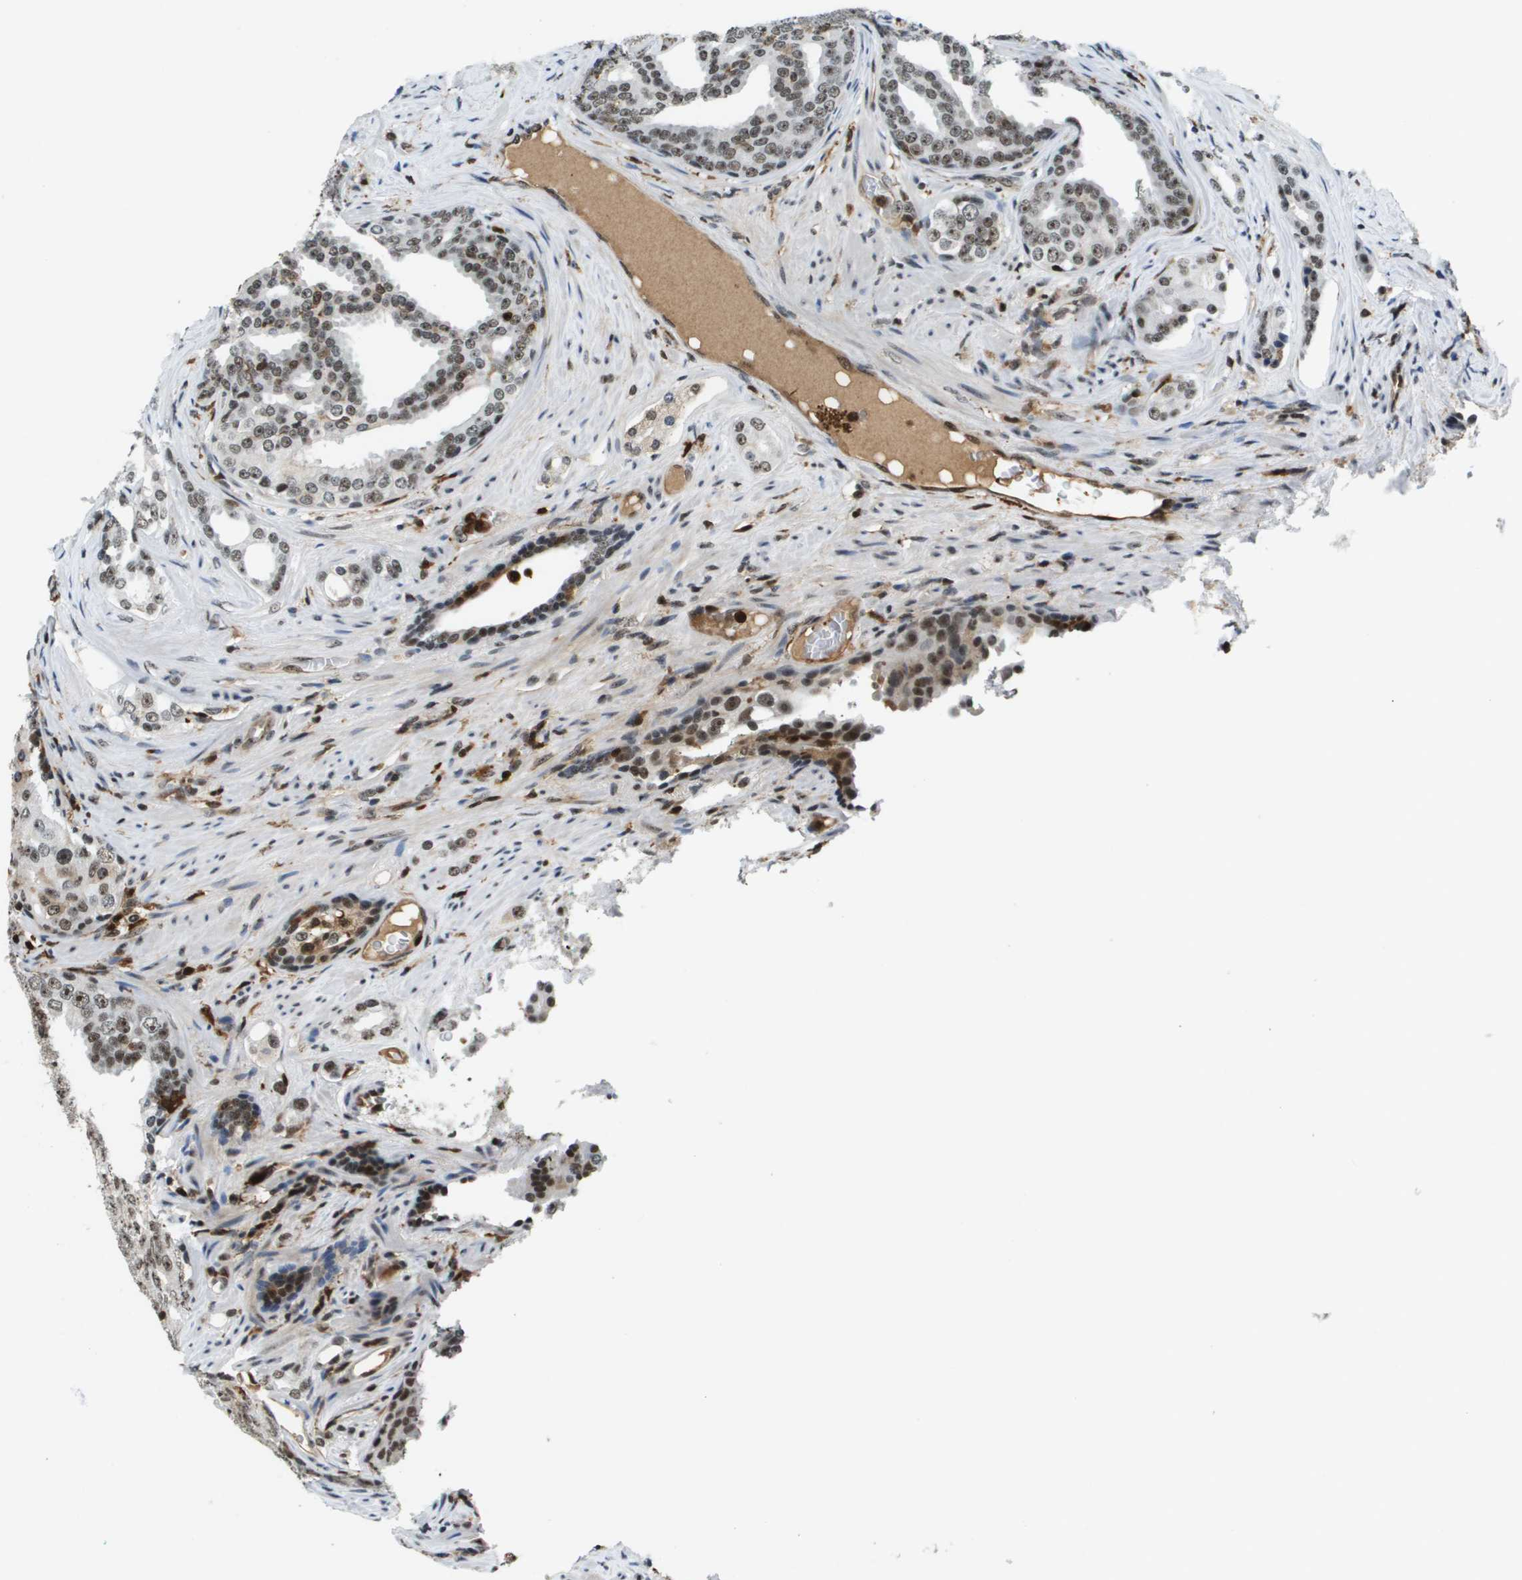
{"staining": {"intensity": "moderate", "quantity": ">75%", "location": "nuclear"}, "tissue": "prostate cancer", "cell_type": "Tumor cells", "image_type": "cancer", "snomed": [{"axis": "morphology", "description": "Adenocarcinoma, High grade"}, {"axis": "topography", "description": "Prostate"}], "caption": "Adenocarcinoma (high-grade) (prostate) stained with a protein marker reveals moderate staining in tumor cells.", "gene": "EP400", "patient": {"sex": "male", "age": 71}}